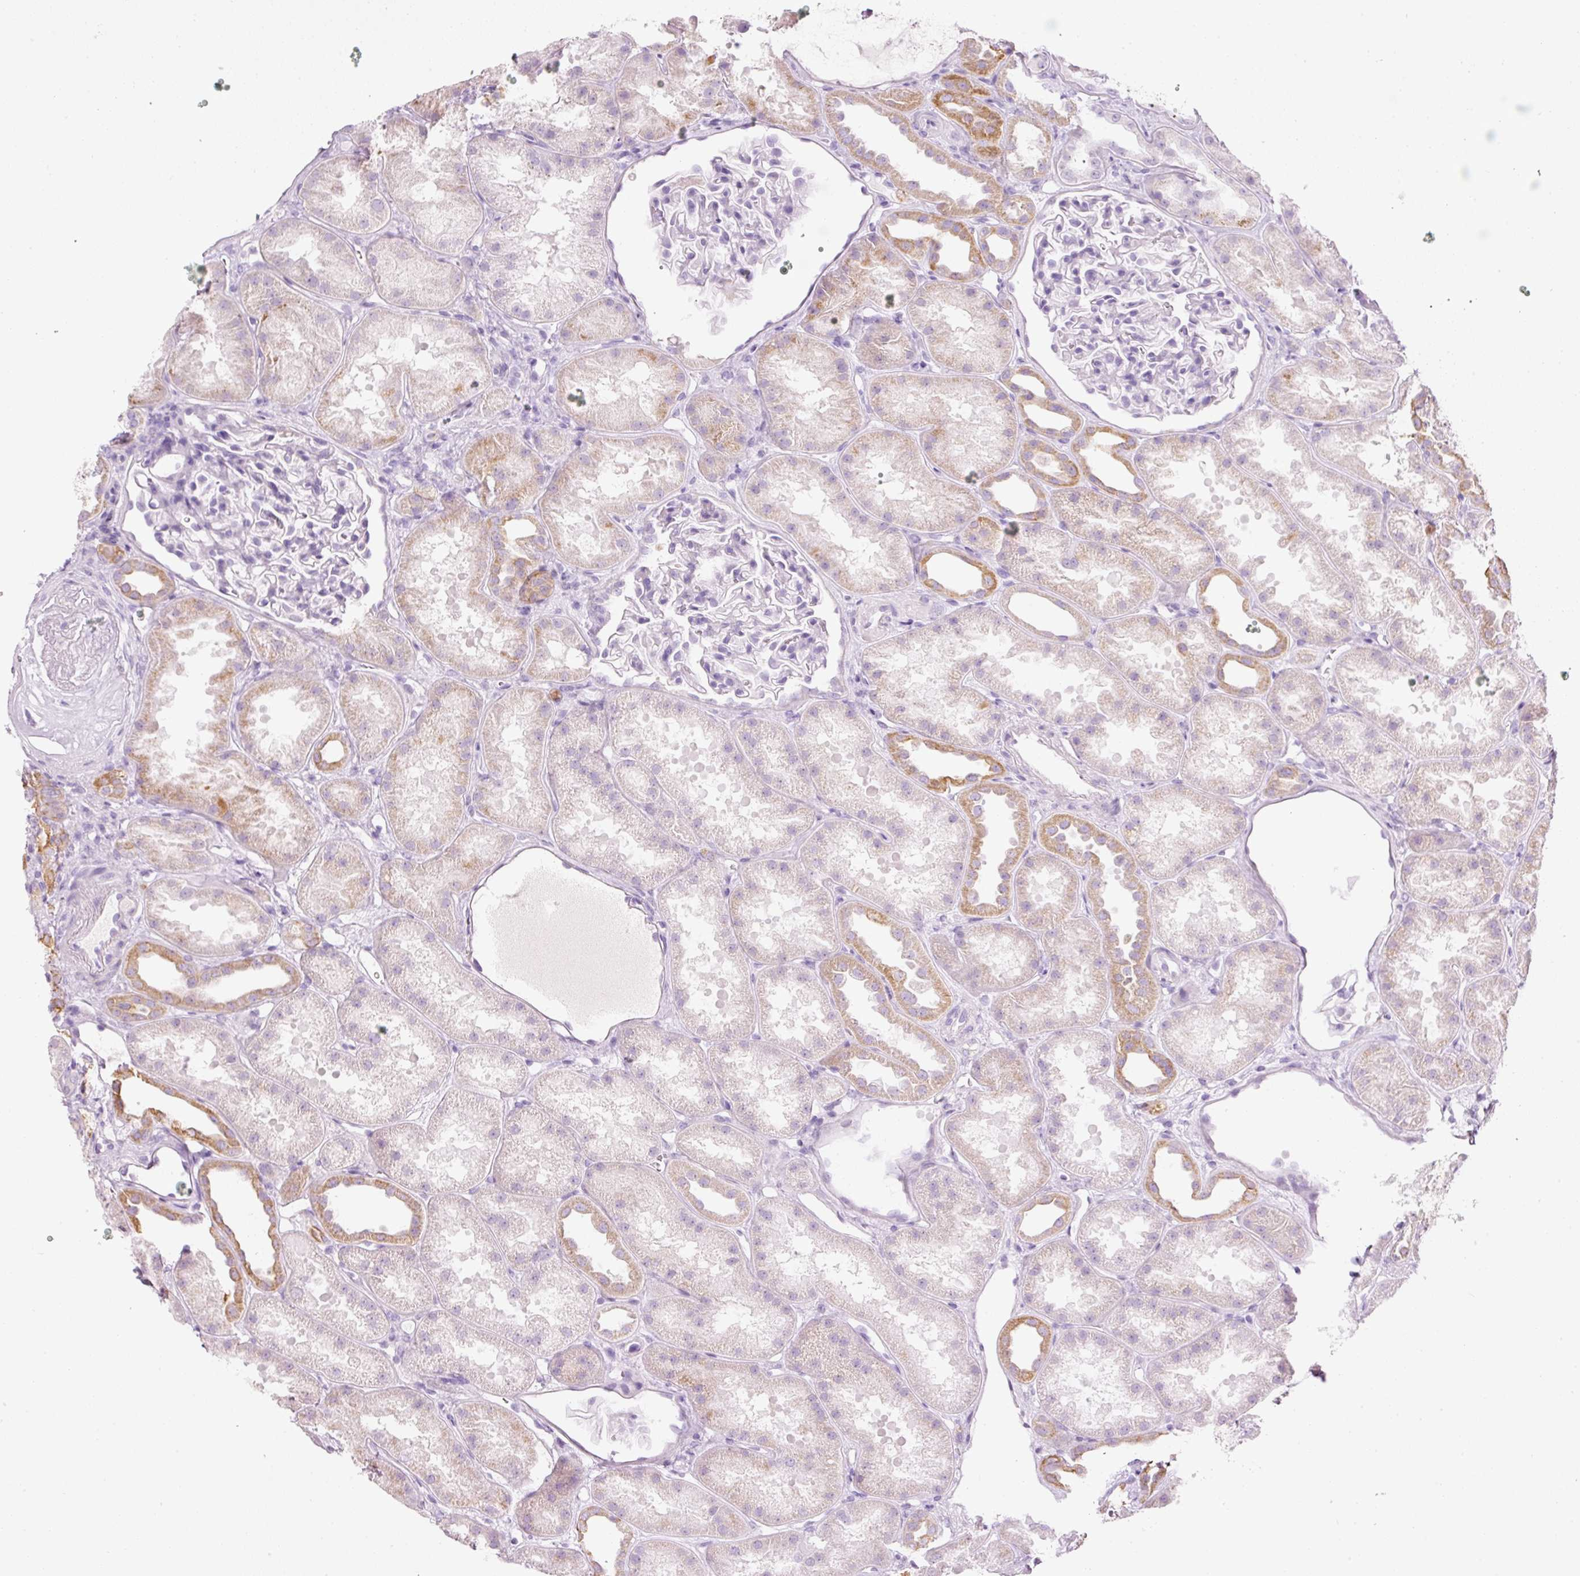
{"staining": {"intensity": "negative", "quantity": "none", "location": "none"}, "tissue": "kidney", "cell_type": "Cells in glomeruli", "image_type": "normal", "snomed": [{"axis": "morphology", "description": "Normal tissue, NOS"}, {"axis": "topography", "description": "Kidney"}], "caption": "Human kidney stained for a protein using IHC shows no expression in cells in glomeruli.", "gene": "CARD16", "patient": {"sex": "male", "age": 61}}